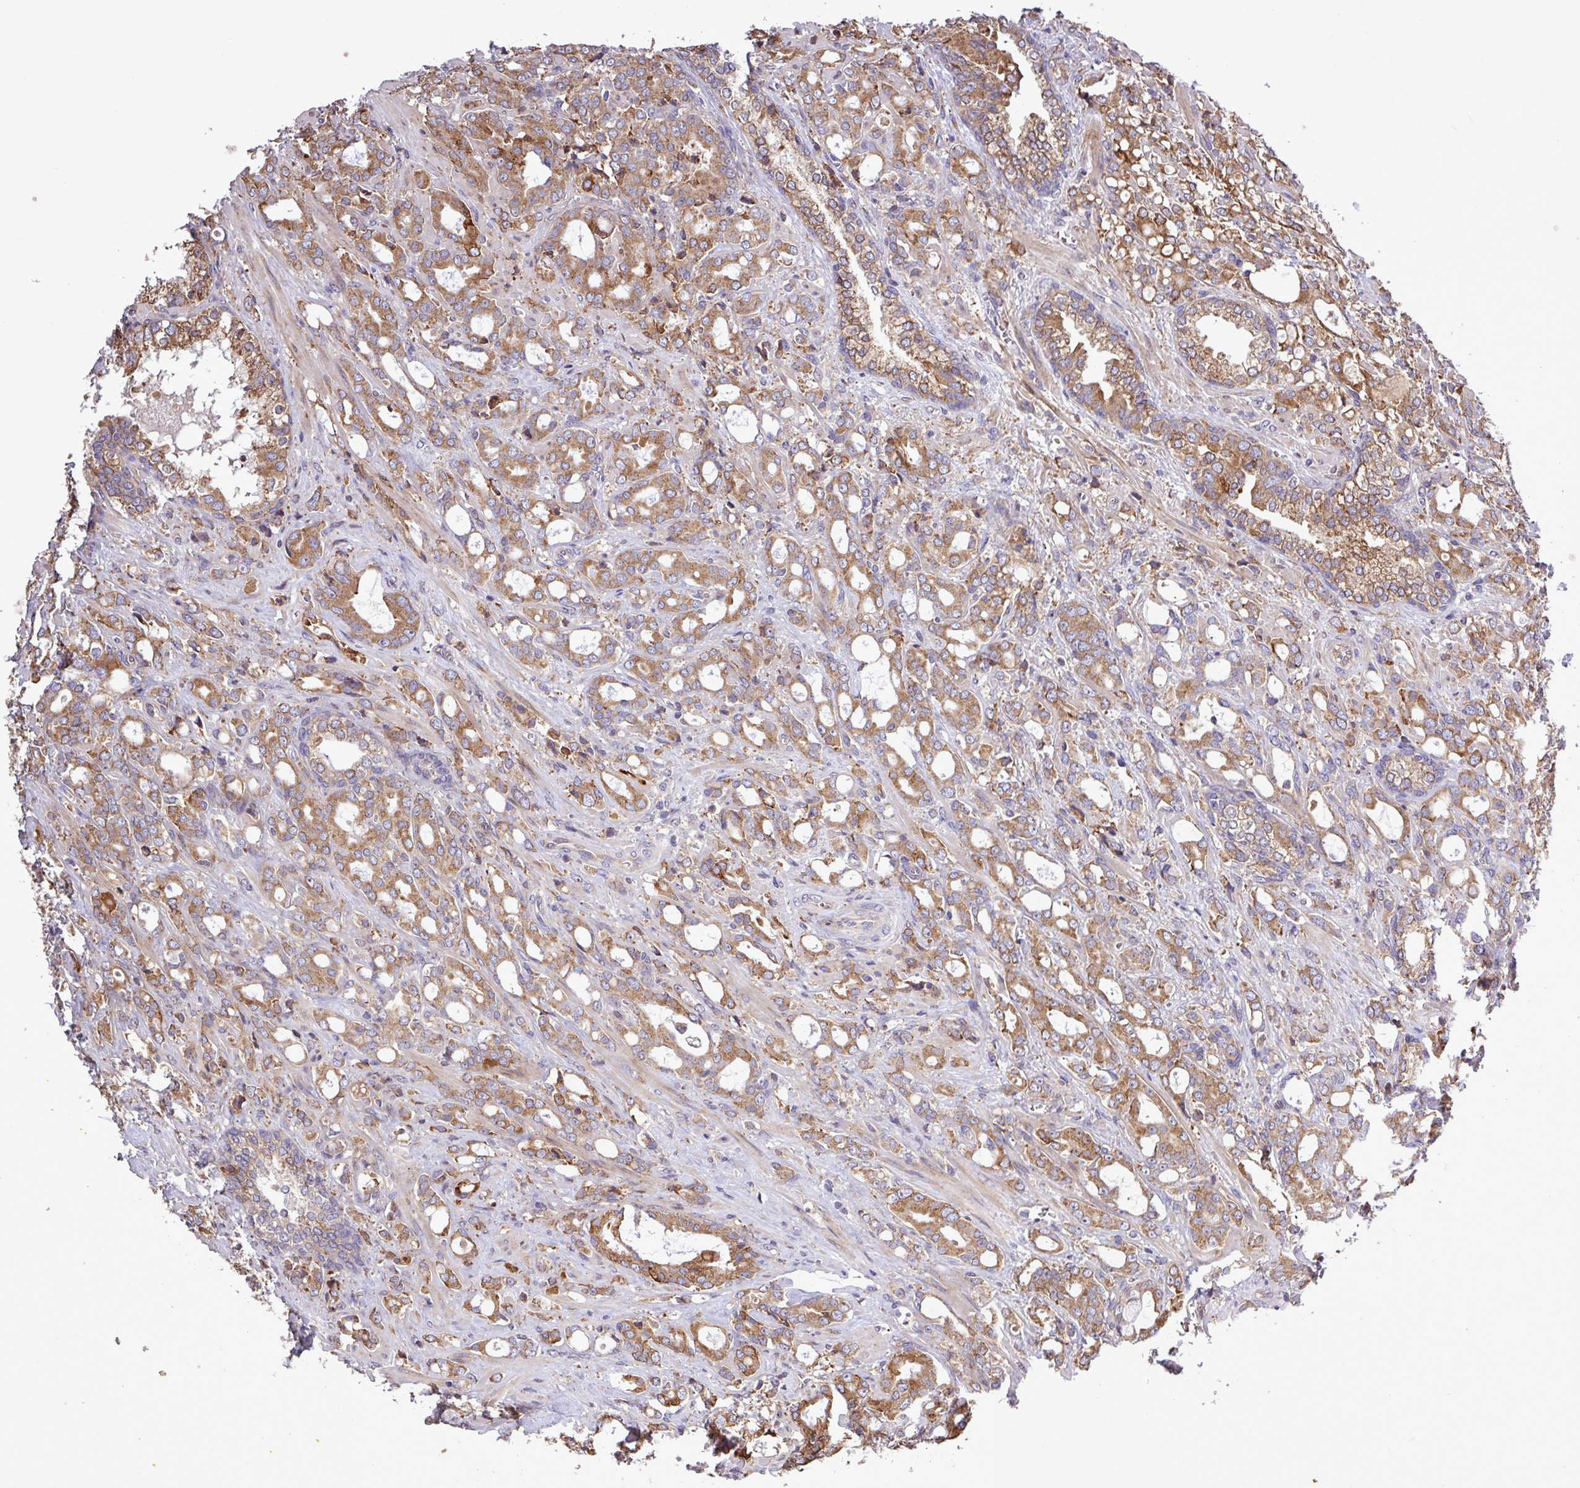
{"staining": {"intensity": "moderate", "quantity": ">75%", "location": "cytoplasmic/membranous"}, "tissue": "prostate cancer", "cell_type": "Tumor cells", "image_type": "cancer", "snomed": [{"axis": "morphology", "description": "Adenocarcinoma, High grade"}, {"axis": "topography", "description": "Prostate"}], "caption": "Immunohistochemistry histopathology image of neoplastic tissue: human prostate high-grade adenocarcinoma stained using IHC demonstrates medium levels of moderate protein expression localized specifically in the cytoplasmic/membranous of tumor cells, appearing as a cytoplasmic/membranous brown color.", "gene": "MEGF6", "patient": {"sex": "male", "age": 72}}